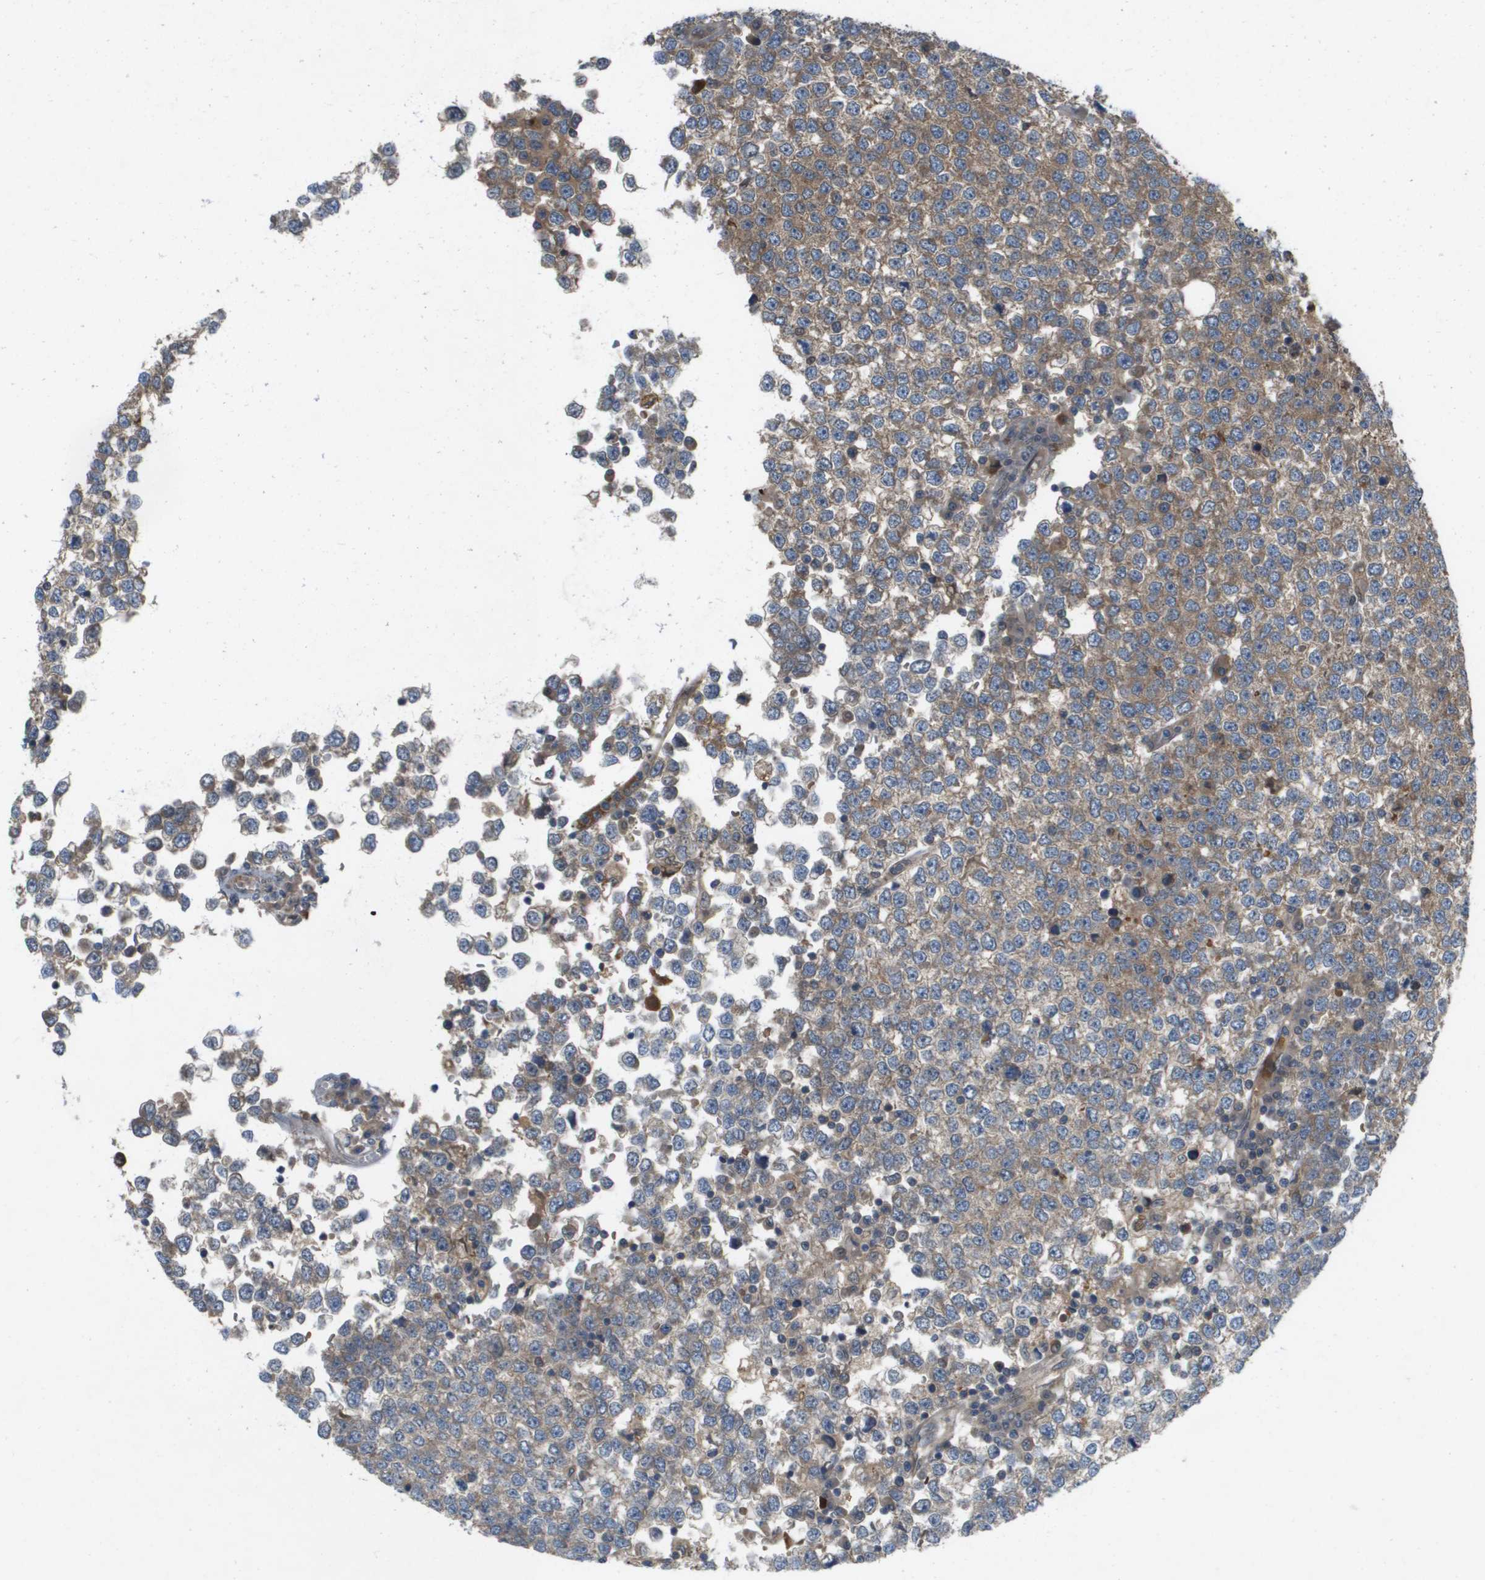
{"staining": {"intensity": "moderate", "quantity": ">75%", "location": "cytoplasmic/membranous"}, "tissue": "testis cancer", "cell_type": "Tumor cells", "image_type": "cancer", "snomed": [{"axis": "morphology", "description": "Seminoma, NOS"}, {"axis": "topography", "description": "Testis"}], "caption": "Immunohistochemistry micrograph of human testis seminoma stained for a protein (brown), which exhibits medium levels of moderate cytoplasmic/membranous expression in about >75% of tumor cells.", "gene": "PALD1", "patient": {"sex": "male", "age": 65}}